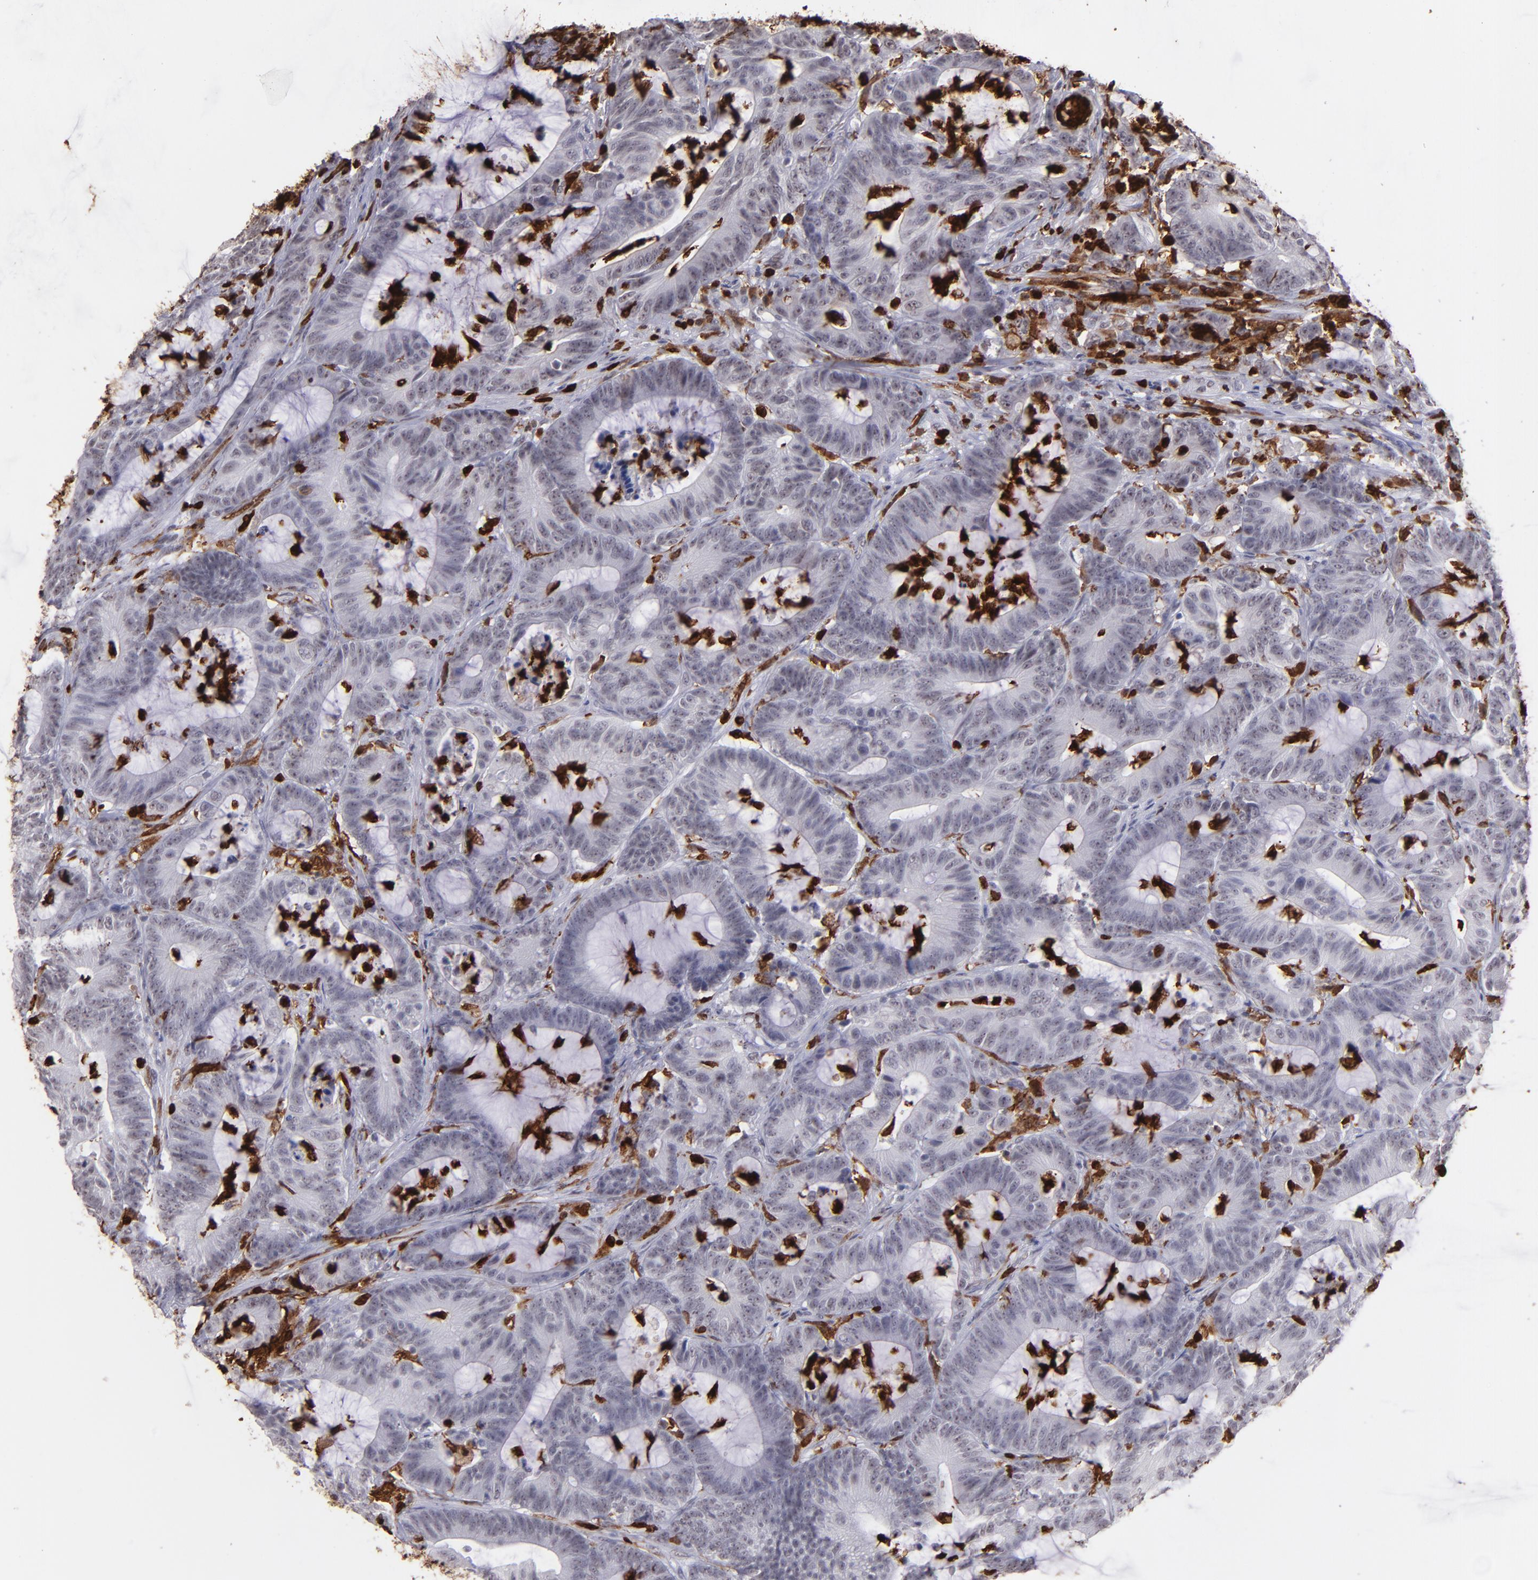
{"staining": {"intensity": "negative", "quantity": "none", "location": "none"}, "tissue": "colorectal cancer", "cell_type": "Tumor cells", "image_type": "cancer", "snomed": [{"axis": "morphology", "description": "Adenocarcinoma, NOS"}, {"axis": "topography", "description": "Colon"}], "caption": "Immunohistochemical staining of human colorectal cancer displays no significant expression in tumor cells.", "gene": "NCF2", "patient": {"sex": "female", "age": 84}}